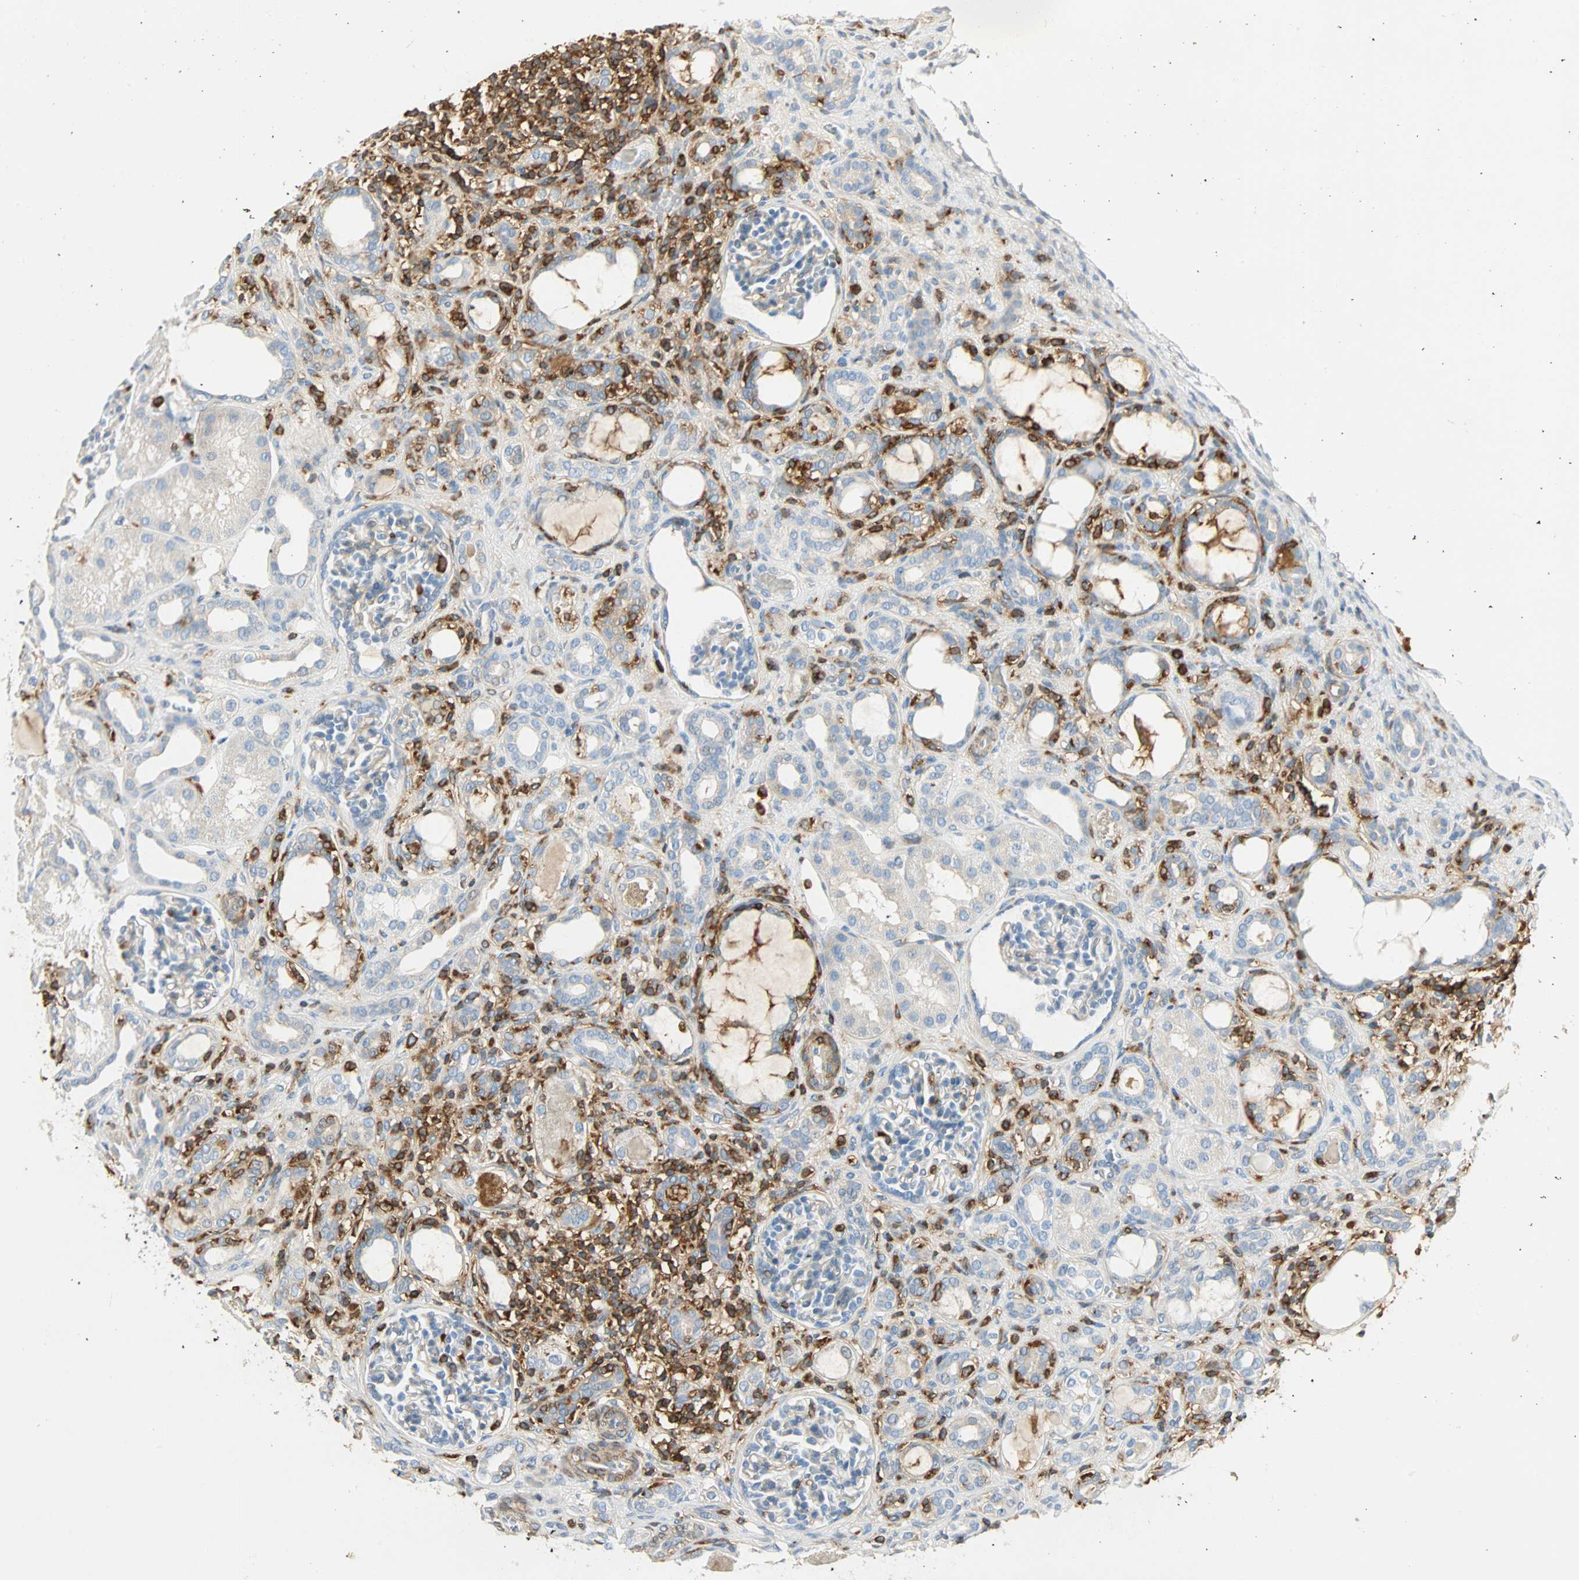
{"staining": {"intensity": "negative", "quantity": "none", "location": "none"}, "tissue": "kidney", "cell_type": "Cells in glomeruli", "image_type": "normal", "snomed": [{"axis": "morphology", "description": "Normal tissue, NOS"}, {"axis": "topography", "description": "Kidney"}], "caption": "Histopathology image shows no protein positivity in cells in glomeruli of benign kidney. Brightfield microscopy of IHC stained with DAB (3,3'-diaminobenzidine) (brown) and hematoxylin (blue), captured at high magnification.", "gene": "FMNL1", "patient": {"sex": "male", "age": 7}}